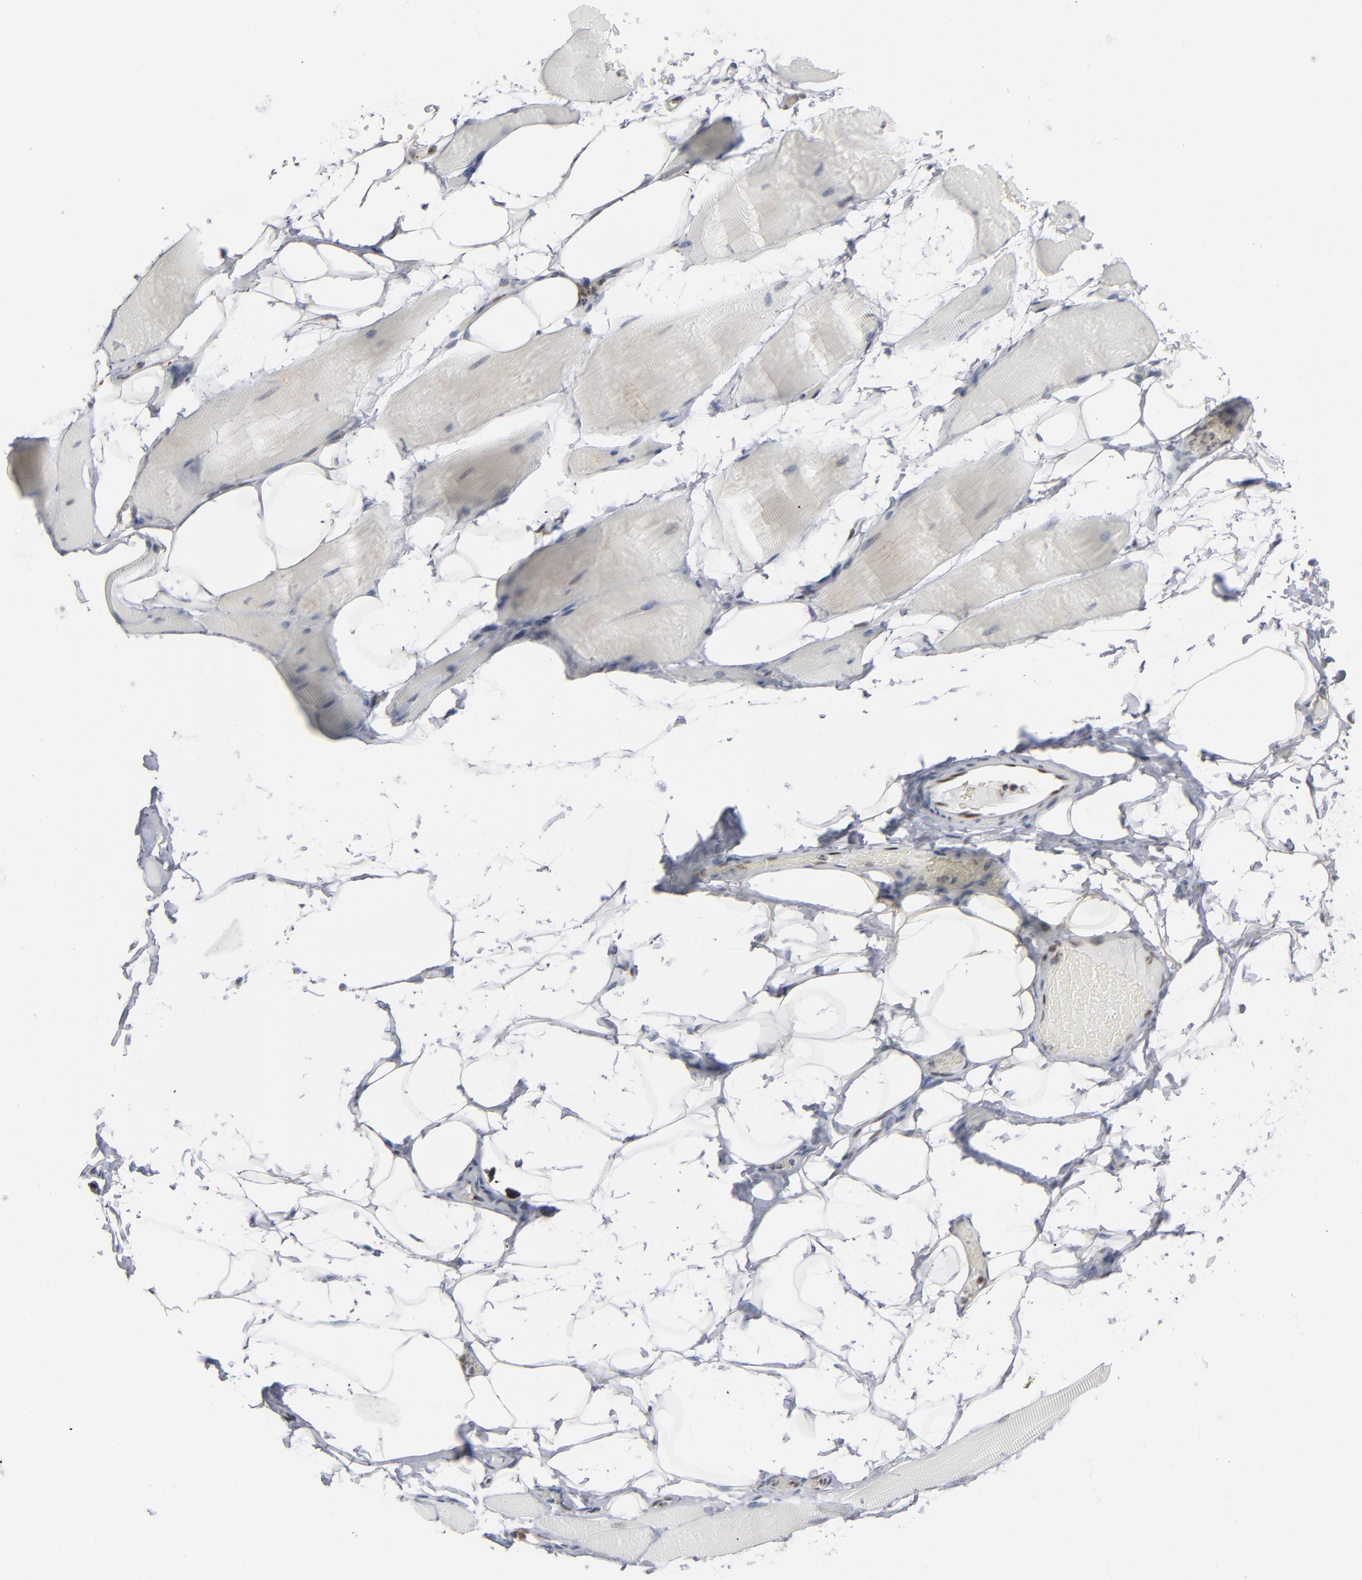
{"staining": {"intensity": "negative", "quantity": "none", "location": "none"}, "tissue": "skeletal muscle", "cell_type": "Myocytes", "image_type": "normal", "snomed": [{"axis": "morphology", "description": "Normal tissue, NOS"}, {"axis": "topography", "description": "Skeletal muscle"}, {"axis": "topography", "description": "Parathyroid gland"}], "caption": "Immunohistochemistry (IHC) of benign human skeletal muscle displays no staining in myocytes.", "gene": "IRF9", "patient": {"sex": "female", "age": 37}}